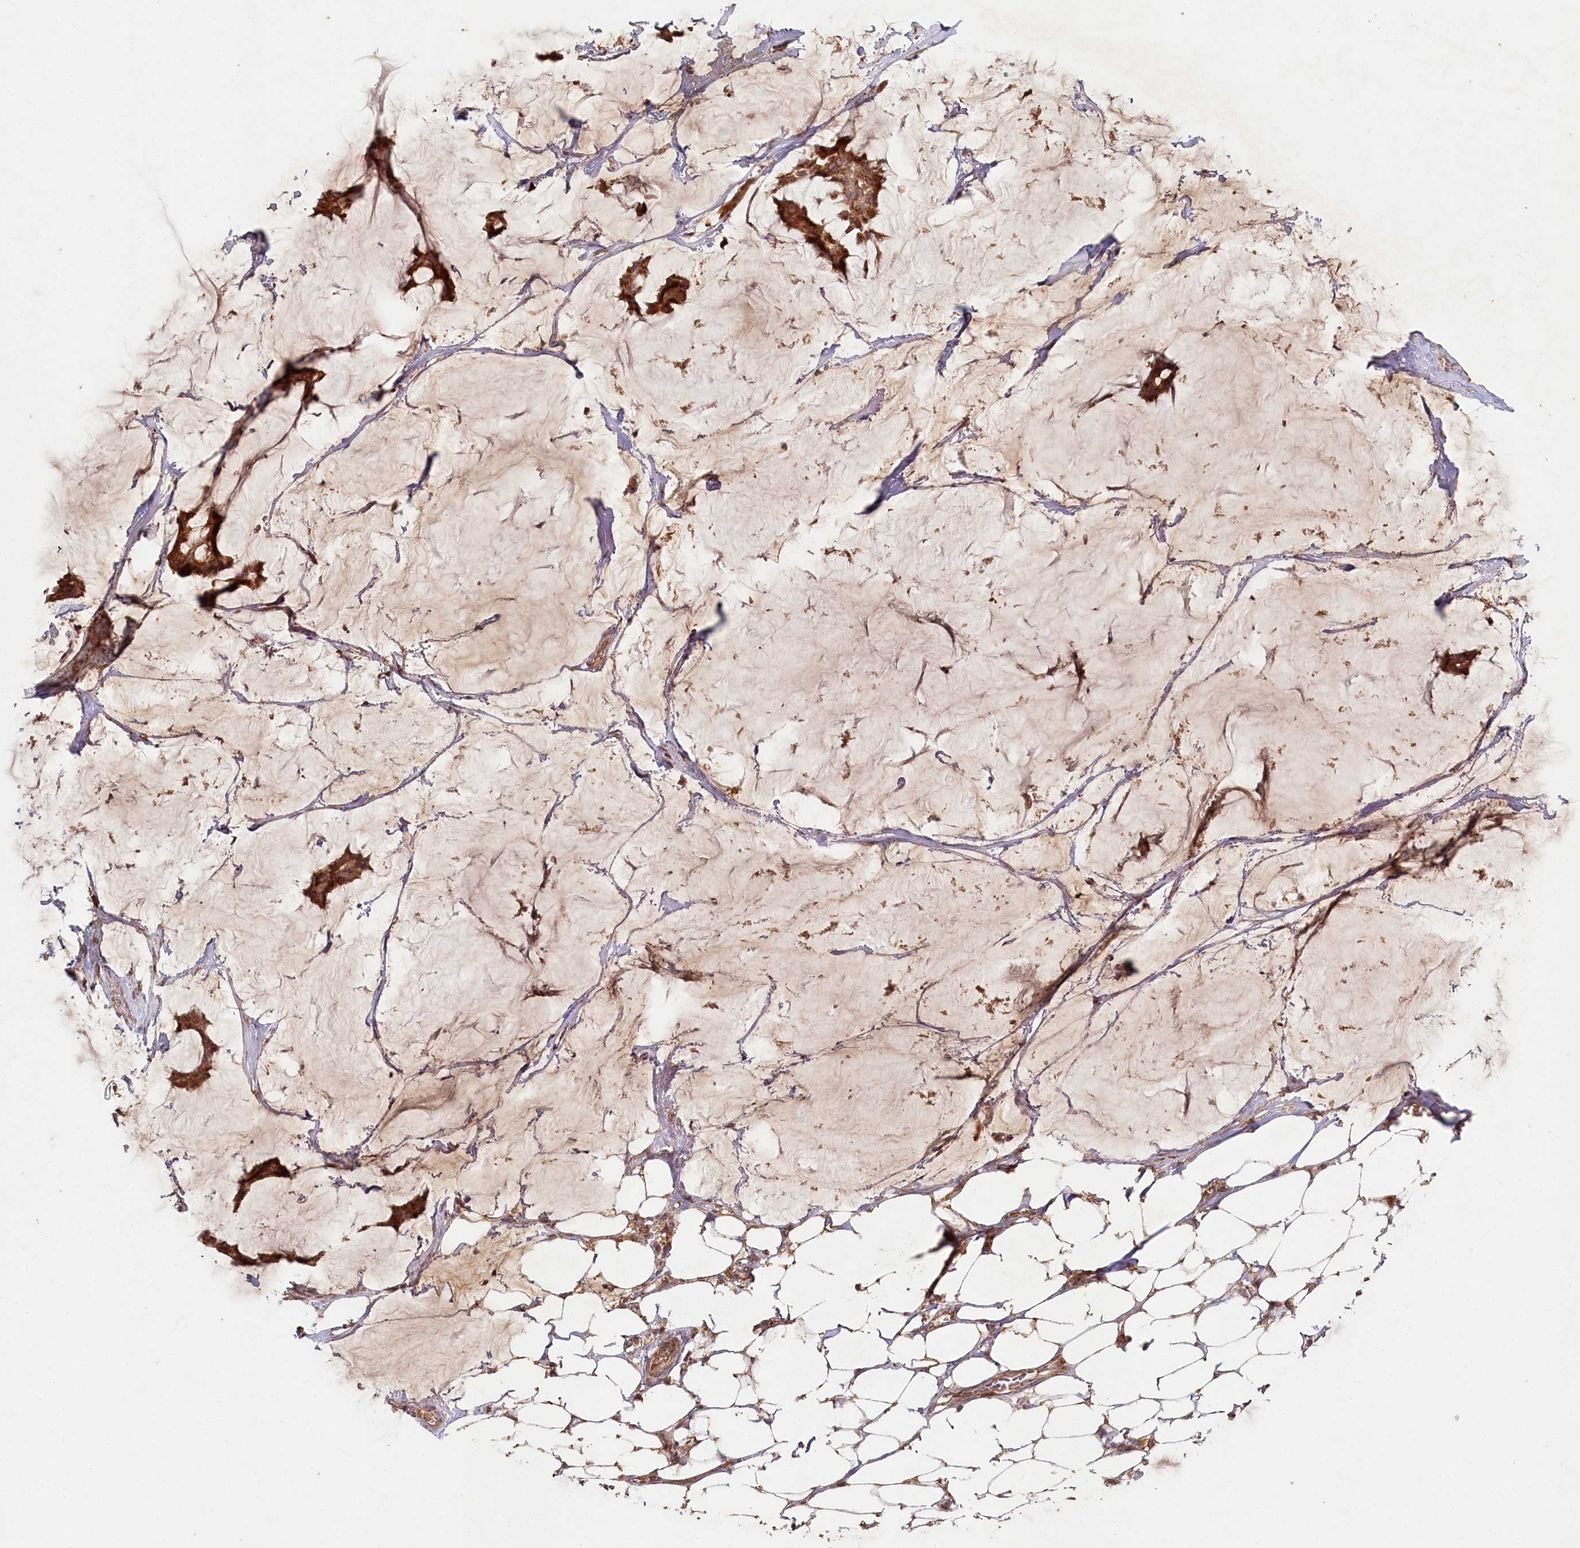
{"staining": {"intensity": "moderate", "quantity": ">75%", "location": "cytoplasmic/membranous"}, "tissue": "breast cancer", "cell_type": "Tumor cells", "image_type": "cancer", "snomed": [{"axis": "morphology", "description": "Duct carcinoma"}, {"axis": "topography", "description": "Breast"}], "caption": "This histopathology image displays immunohistochemistry (IHC) staining of breast intraductal carcinoma, with medium moderate cytoplasmic/membranous expression in about >75% of tumor cells.", "gene": "HAL", "patient": {"sex": "female", "age": 93}}